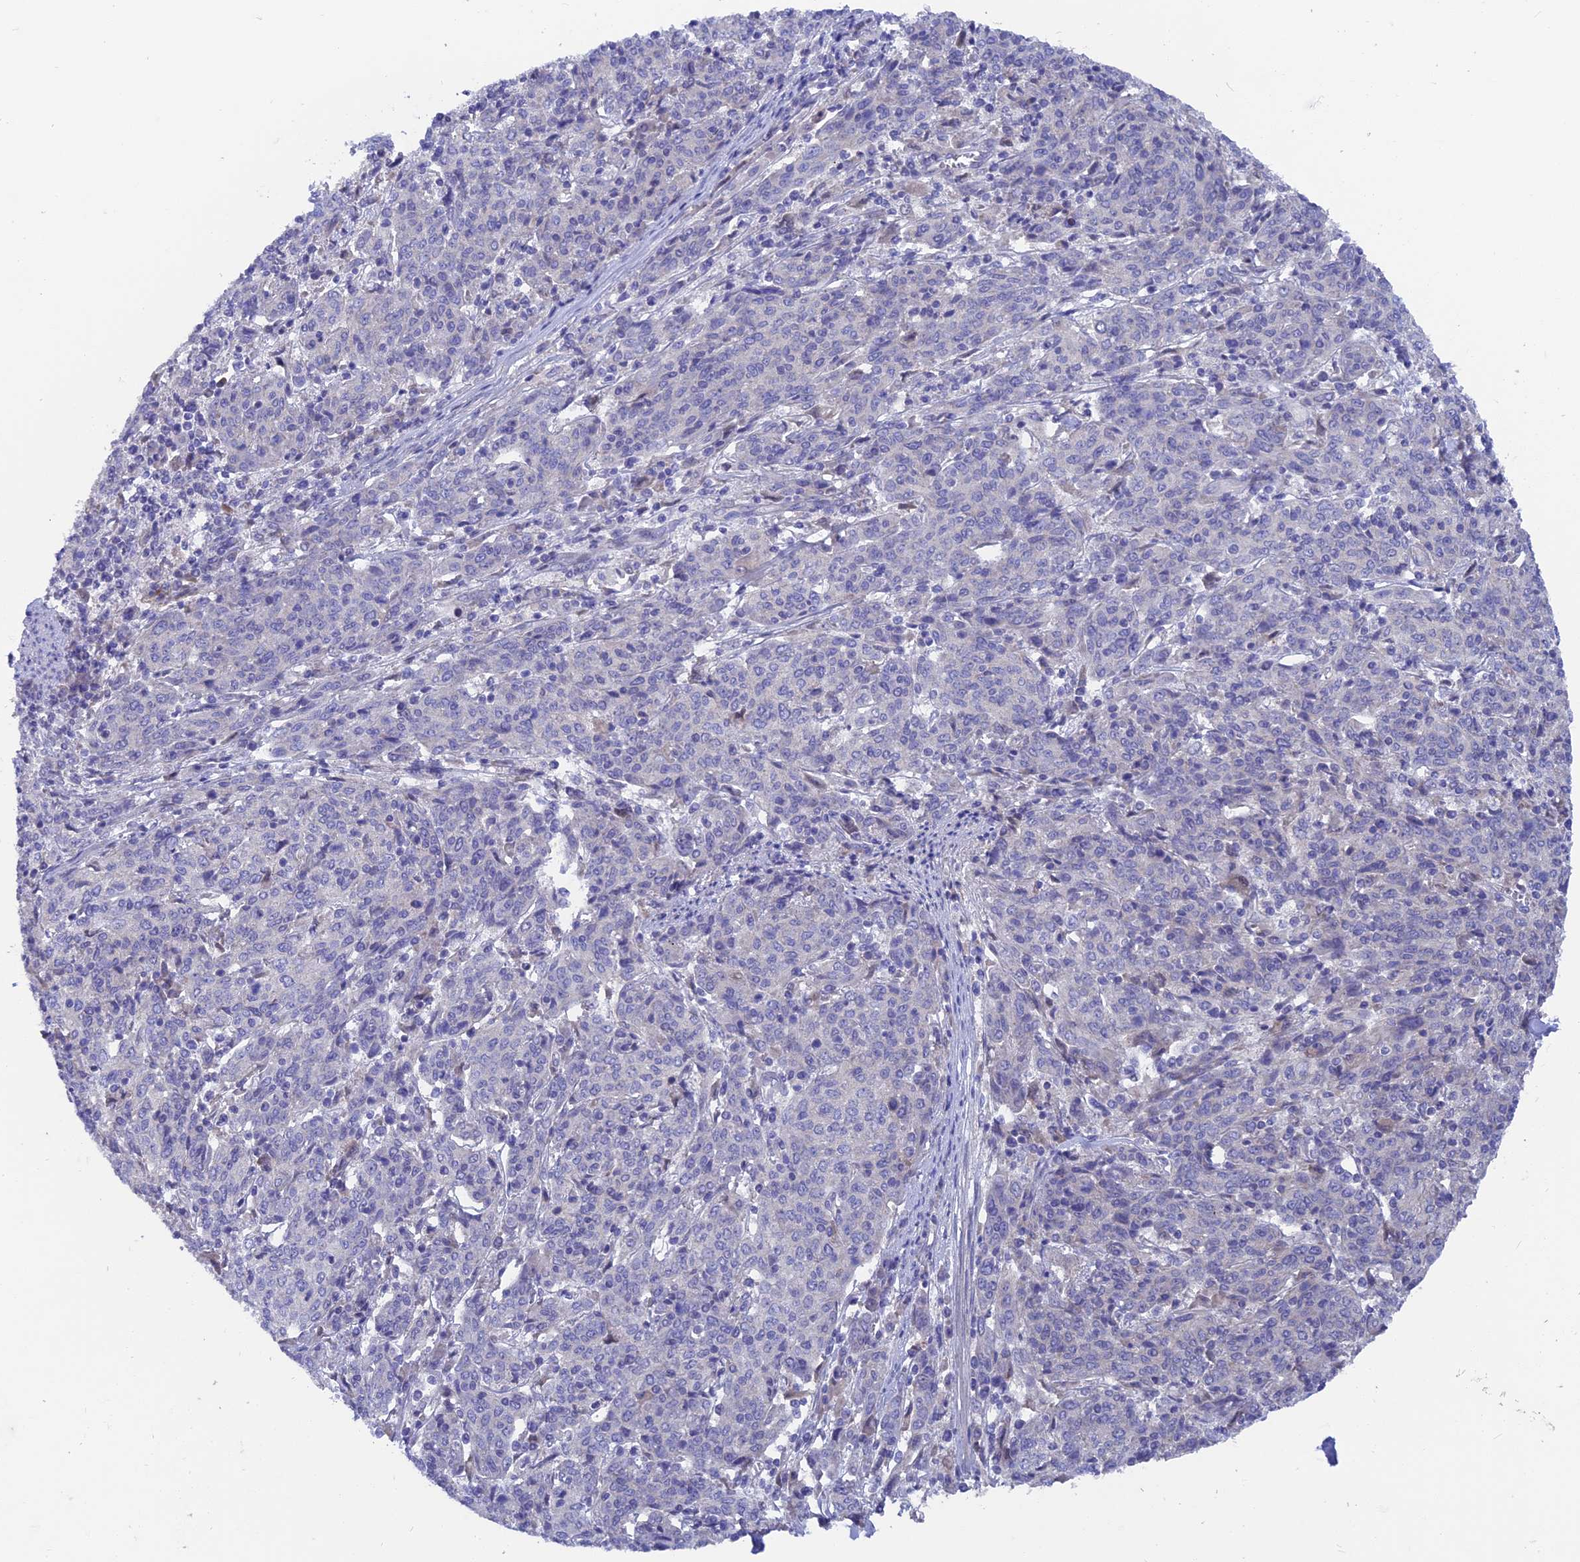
{"staining": {"intensity": "negative", "quantity": "none", "location": "none"}, "tissue": "cervical cancer", "cell_type": "Tumor cells", "image_type": "cancer", "snomed": [{"axis": "morphology", "description": "Squamous cell carcinoma, NOS"}, {"axis": "topography", "description": "Cervix"}], "caption": "Cervical cancer stained for a protein using immunohistochemistry (IHC) exhibits no expression tumor cells.", "gene": "AK4", "patient": {"sex": "female", "age": 67}}